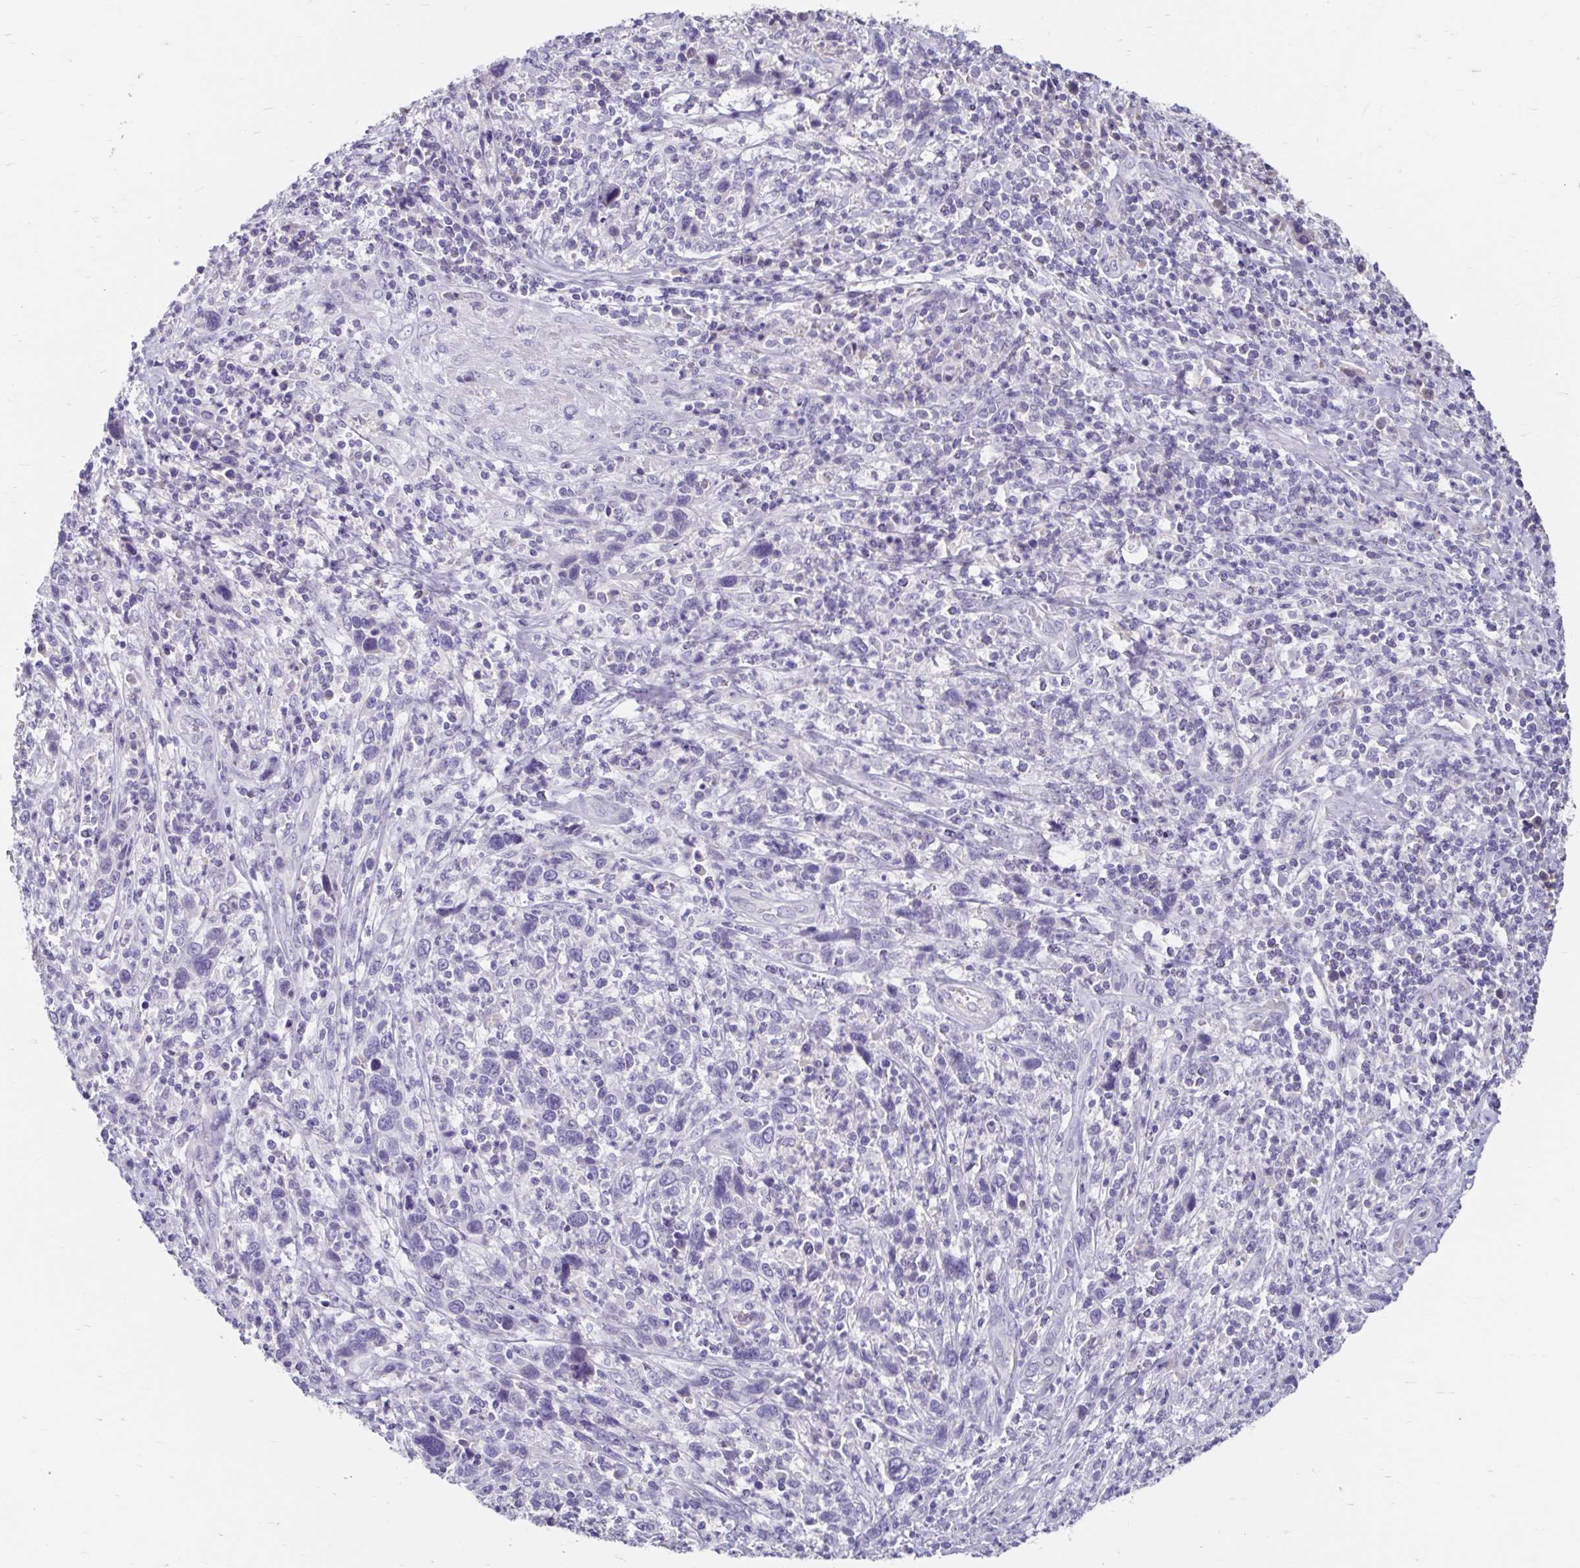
{"staining": {"intensity": "negative", "quantity": "none", "location": "none"}, "tissue": "cervical cancer", "cell_type": "Tumor cells", "image_type": "cancer", "snomed": [{"axis": "morphology", "description": "Squamous cell carcinoma, NOS"}, {"axis": "topography", "description": "Cervix"}], "caption": "Tumor cells are negative for brown protein staining in squamous cell carcinoma (cervical). (DAB immunohistochemistry (IHC) visualized using brightfield microscopy, high magnification).", "gene": "SCG3", "patient": {"sex": "female", "age": 46}}